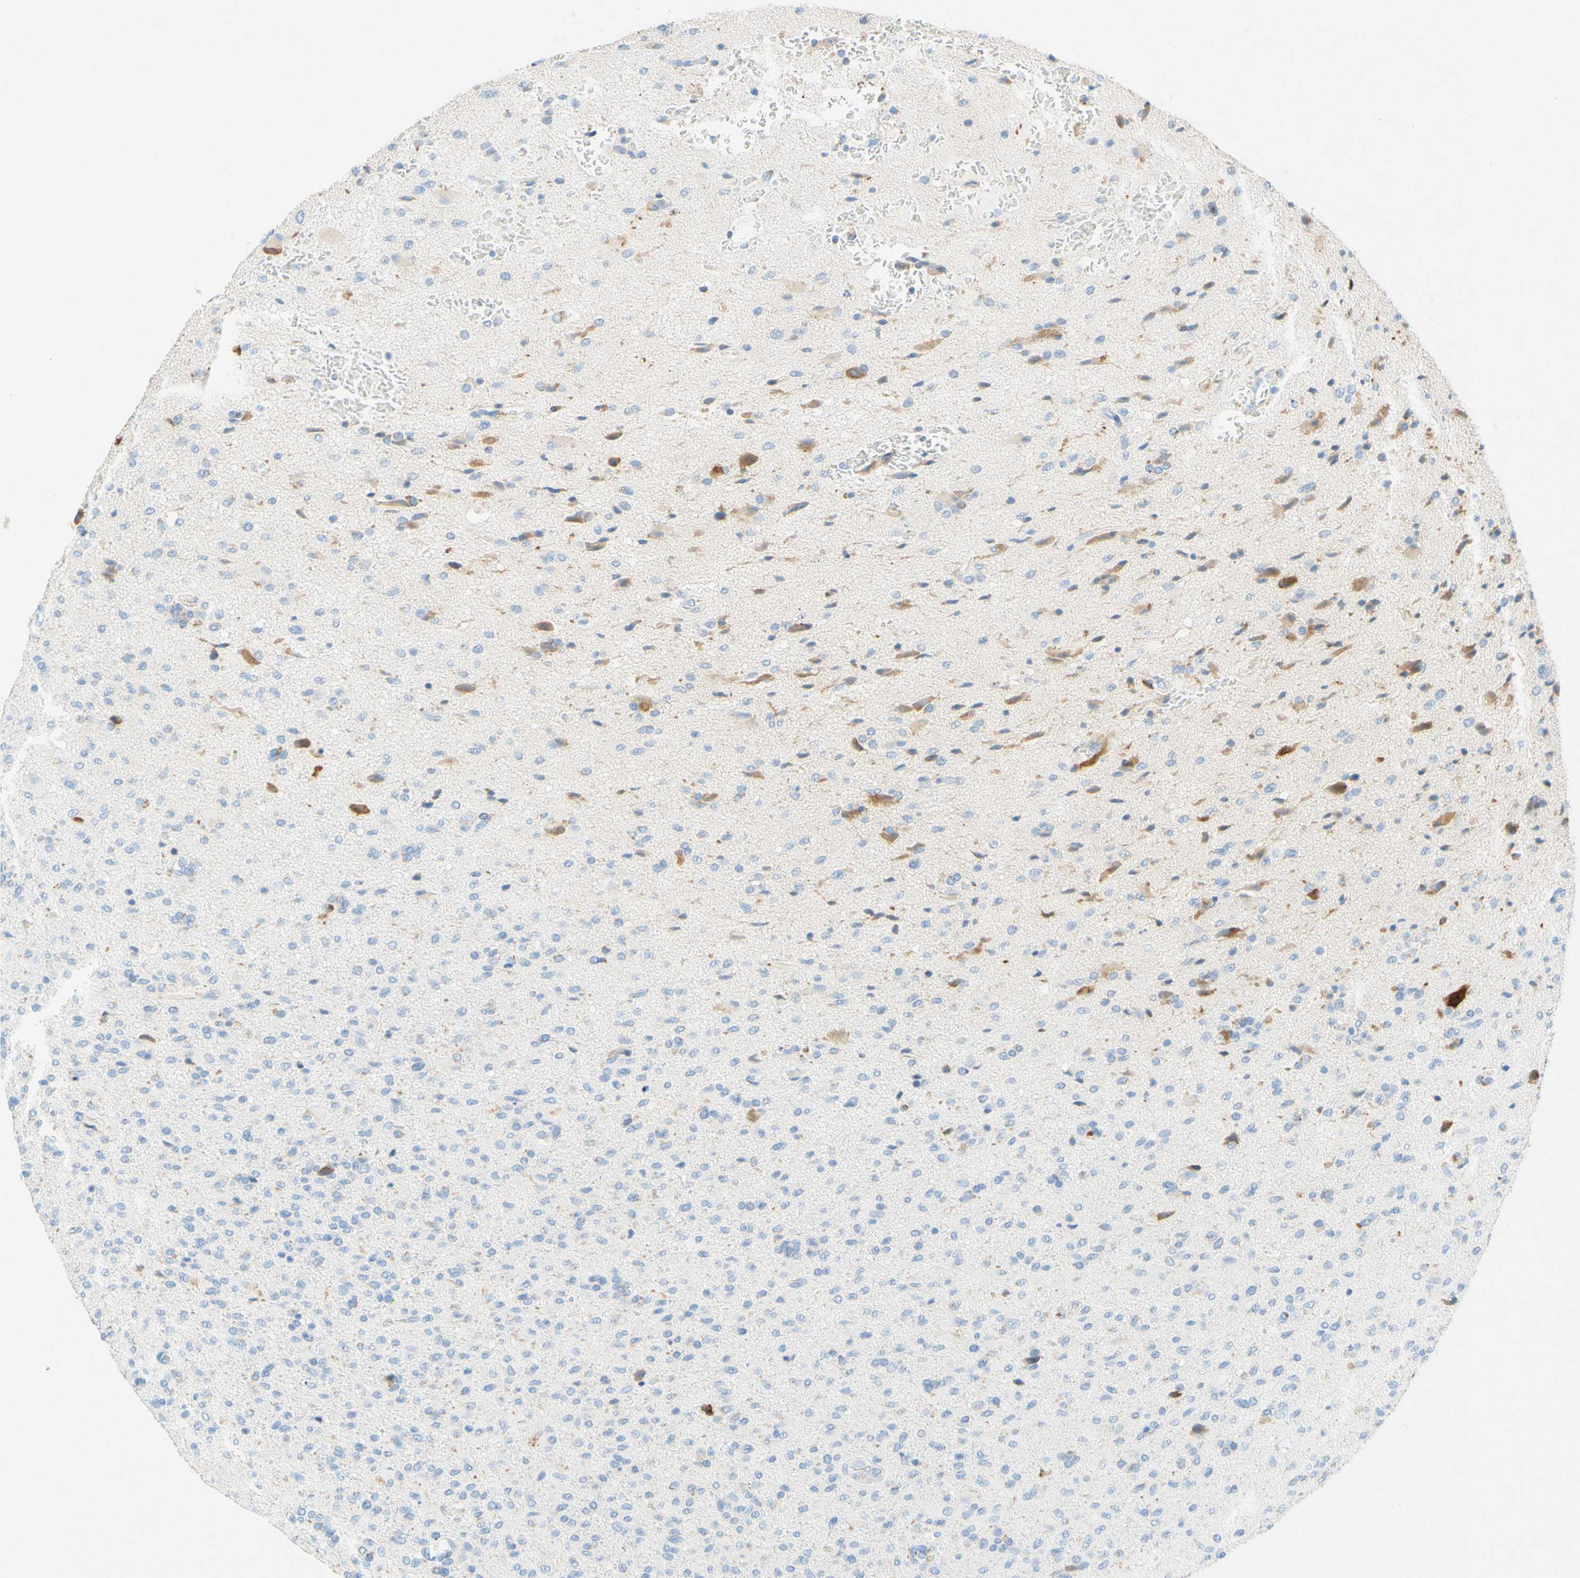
{"staining": {"intensity": "moderate", "quantity": "<25%", "location": "cytoplasmic/membranous"}, "tissue": "glioma", "cell_type": "Tumor cells", "image_type": "cancer", "snomed": [{"axis": "morphology", "description": "Glioma, malignant, High grade"}, {"axis": "topography", "description": "Brain"}], "caption": "This is an image of immunohistochemistry (IHC) staining of glioma, which shows moderate staining in the cytoplasmic/membranous of tumor cells.", "gene": "SLC46A1", "patient": {"sex": "male", "age": 71}}